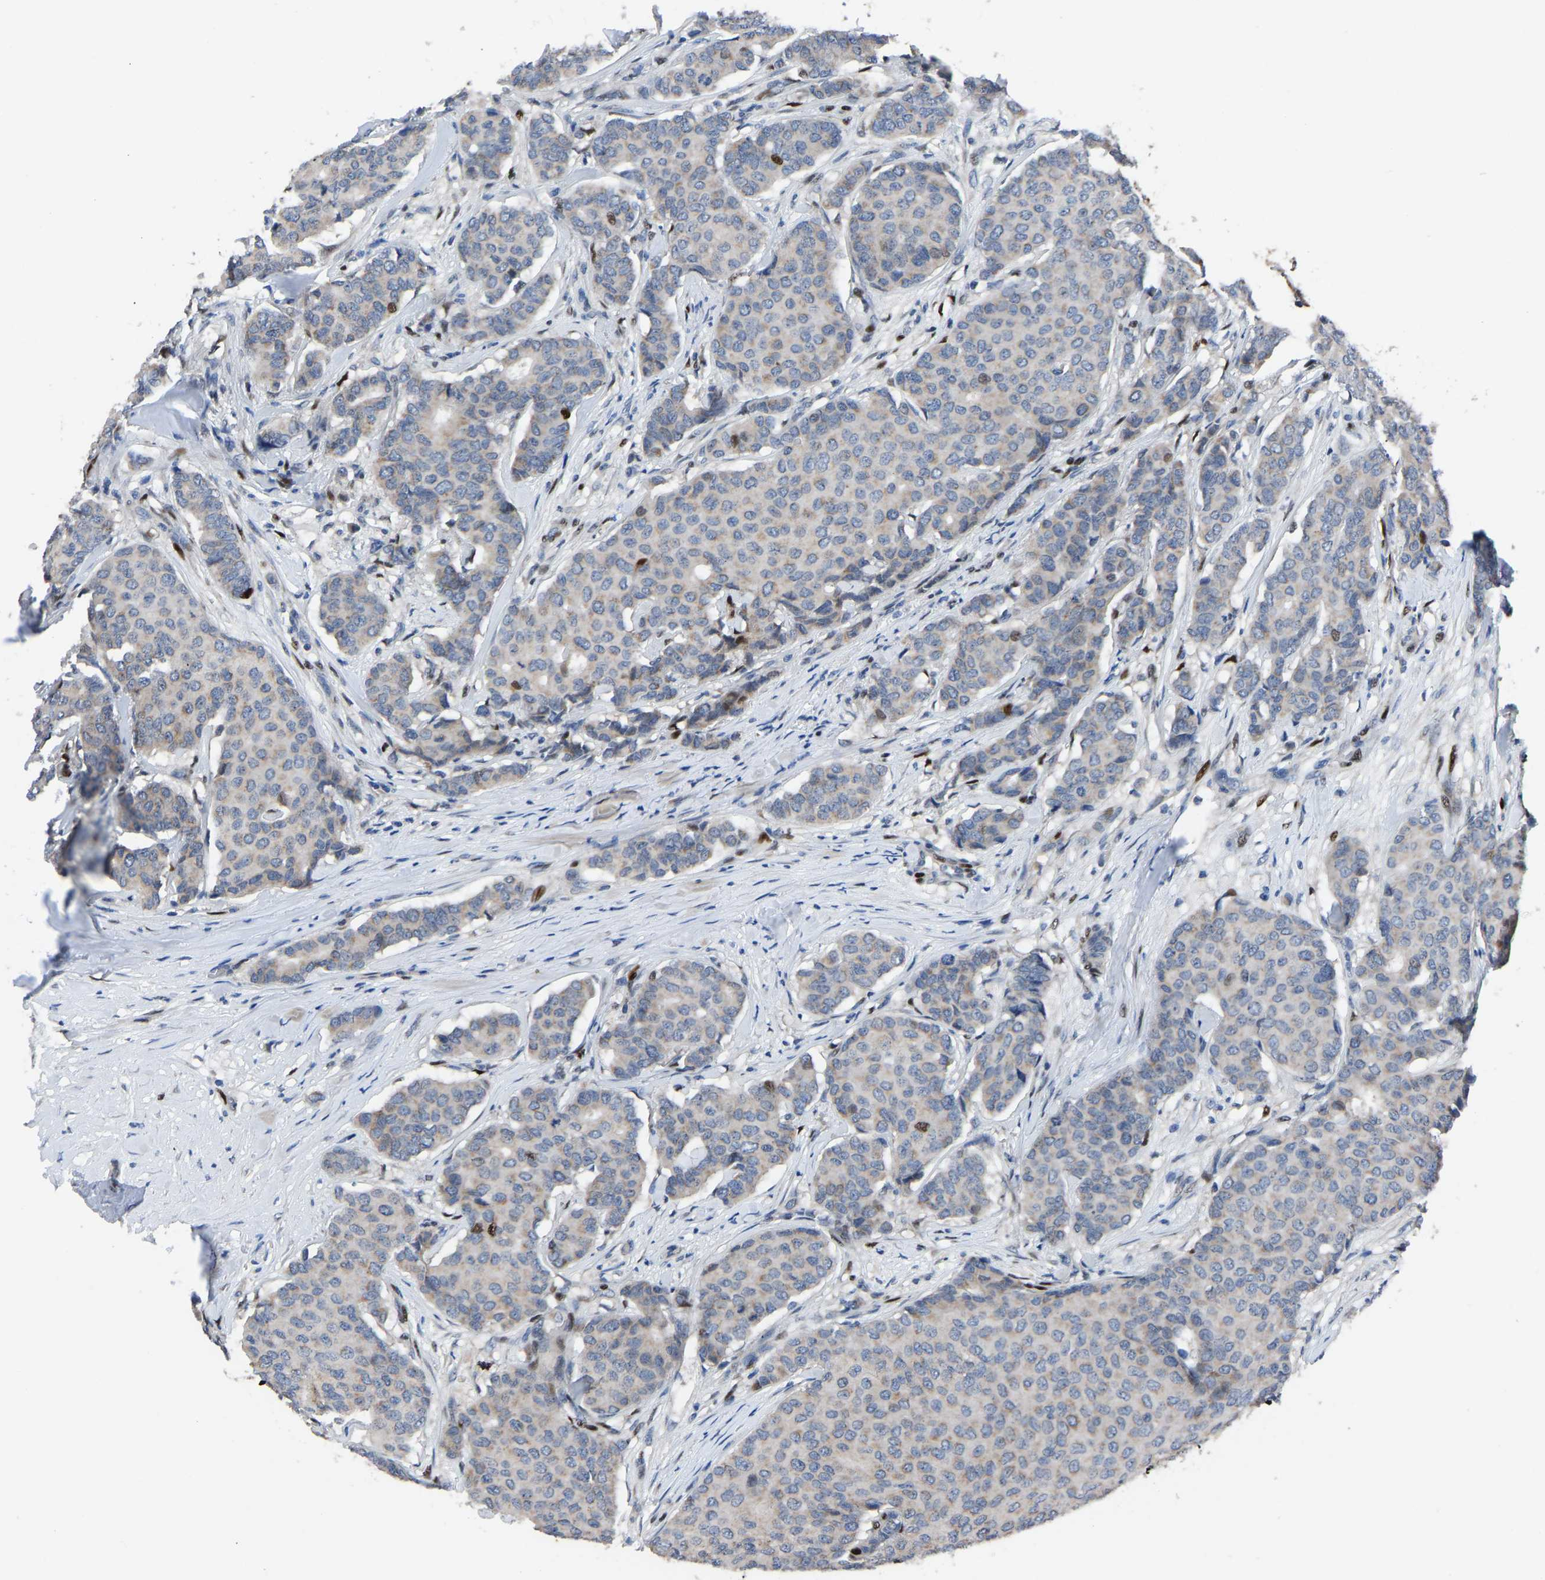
{"staining": {"intensity": "negative", "quantity": "none", "location": "none"}, "tissue": "breast cancer", "cell_type": "Tumor cells", "image_type": "cancer", "snomed": [{"axis": "morphology", "description": "Duct carcinoma"}, {"axis": "topography", "description": "Breast"}], "caption": "Tumor cells show no significant protein positivity in breast intraductal carcinoma.", "gene": "EGR1", "patient": {"sex": "female", "age": 75}}